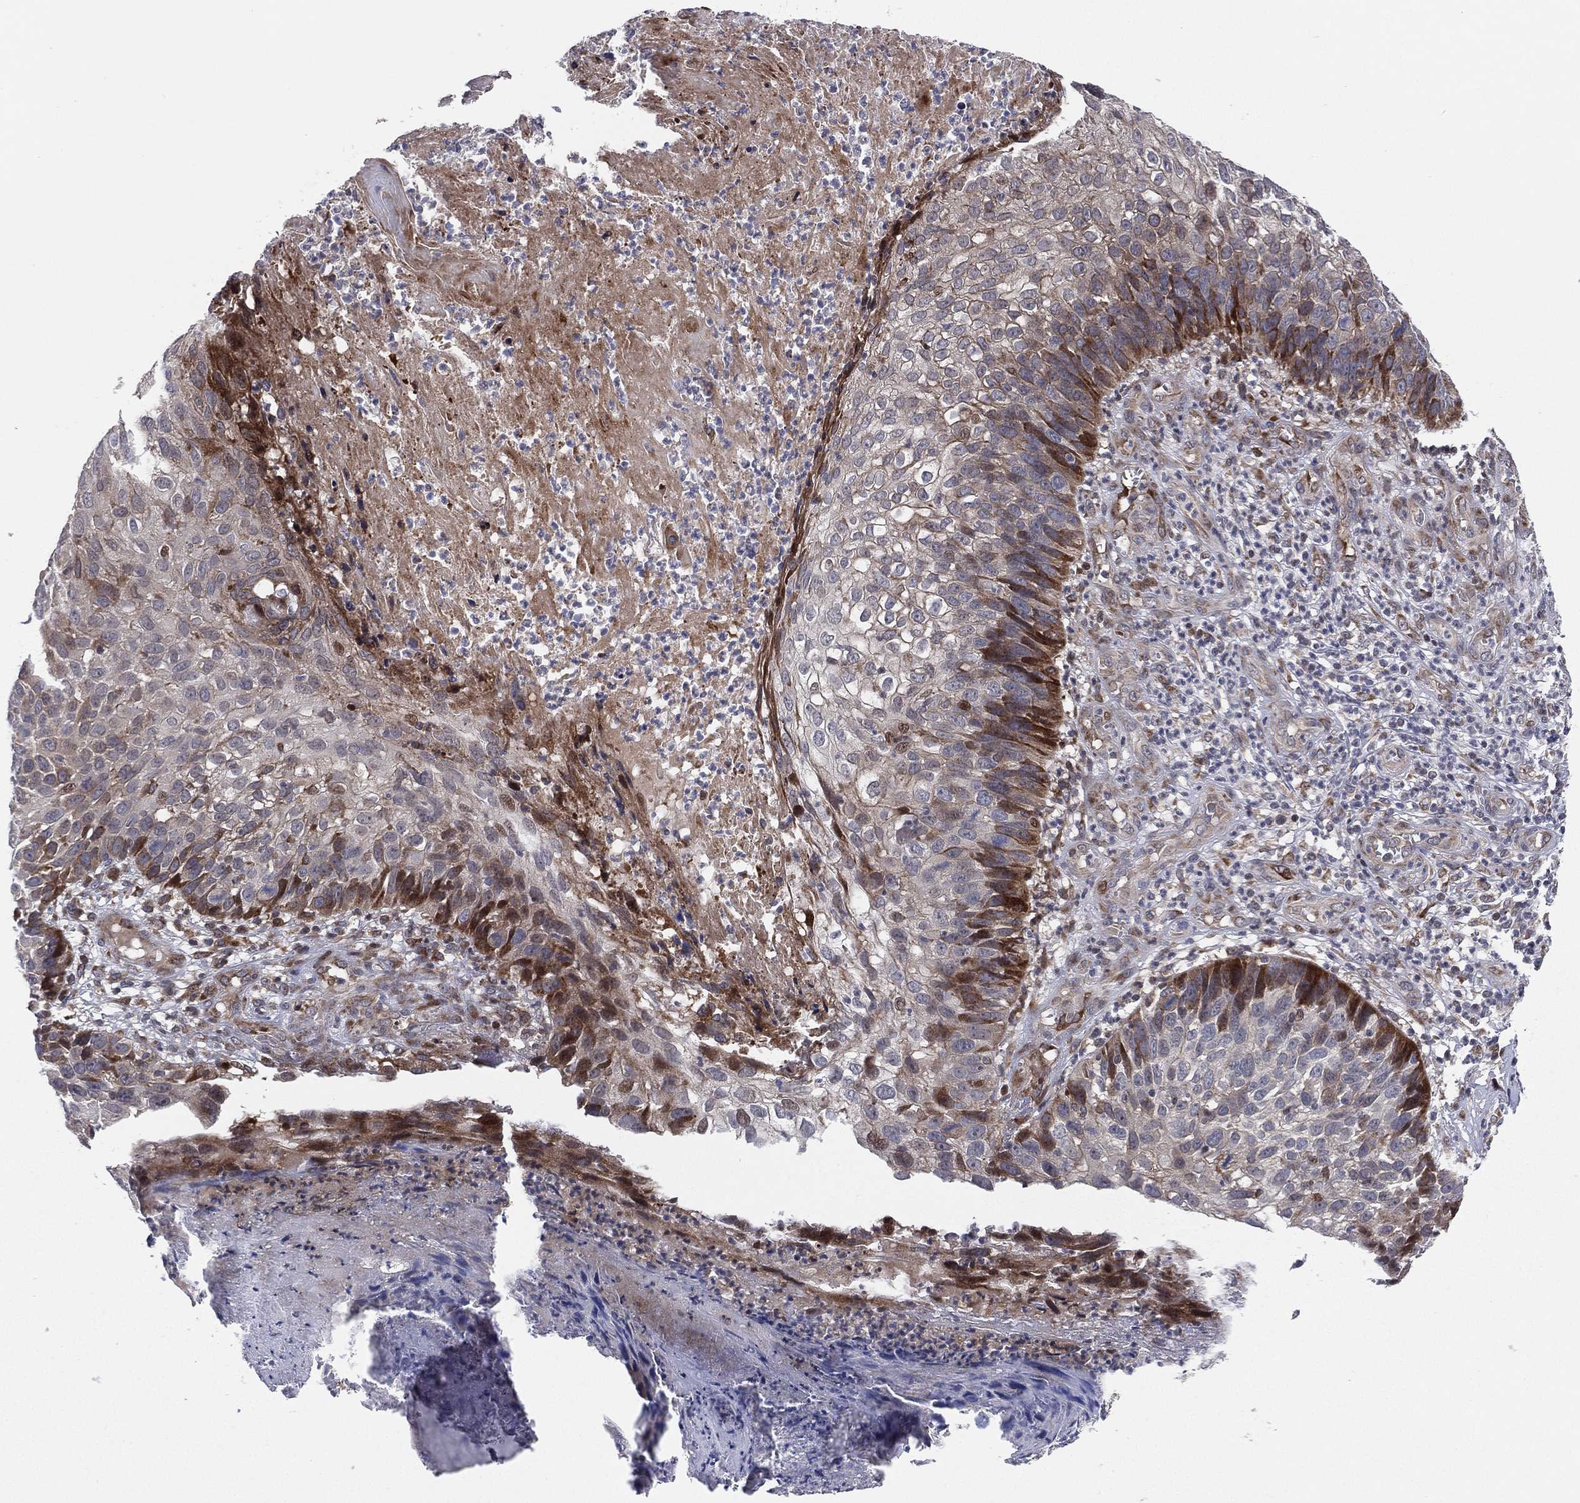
{"staining": {"intensity": "moderate", "quantity": "<25%", "location": "cytoplasmic/membranous"}, "tissue": "skin cancer", "cell_type": "Tumor cells", "image_type": "cancer", "snomed": [{"axis": "morphology", "description": "Squamous cell carcinoma, NOS"}, {"axis": "topography", "description": "Skin"}], "caption": "Squamous cell carcinoma (skin) tissue demonstrates moderate cytoplasmic/membranous positivity in about <25% of tumor cells, visualized by immunohistochemistry.", "gene": "UTP14A", "patient": {"sex": "male", "age": 92}}